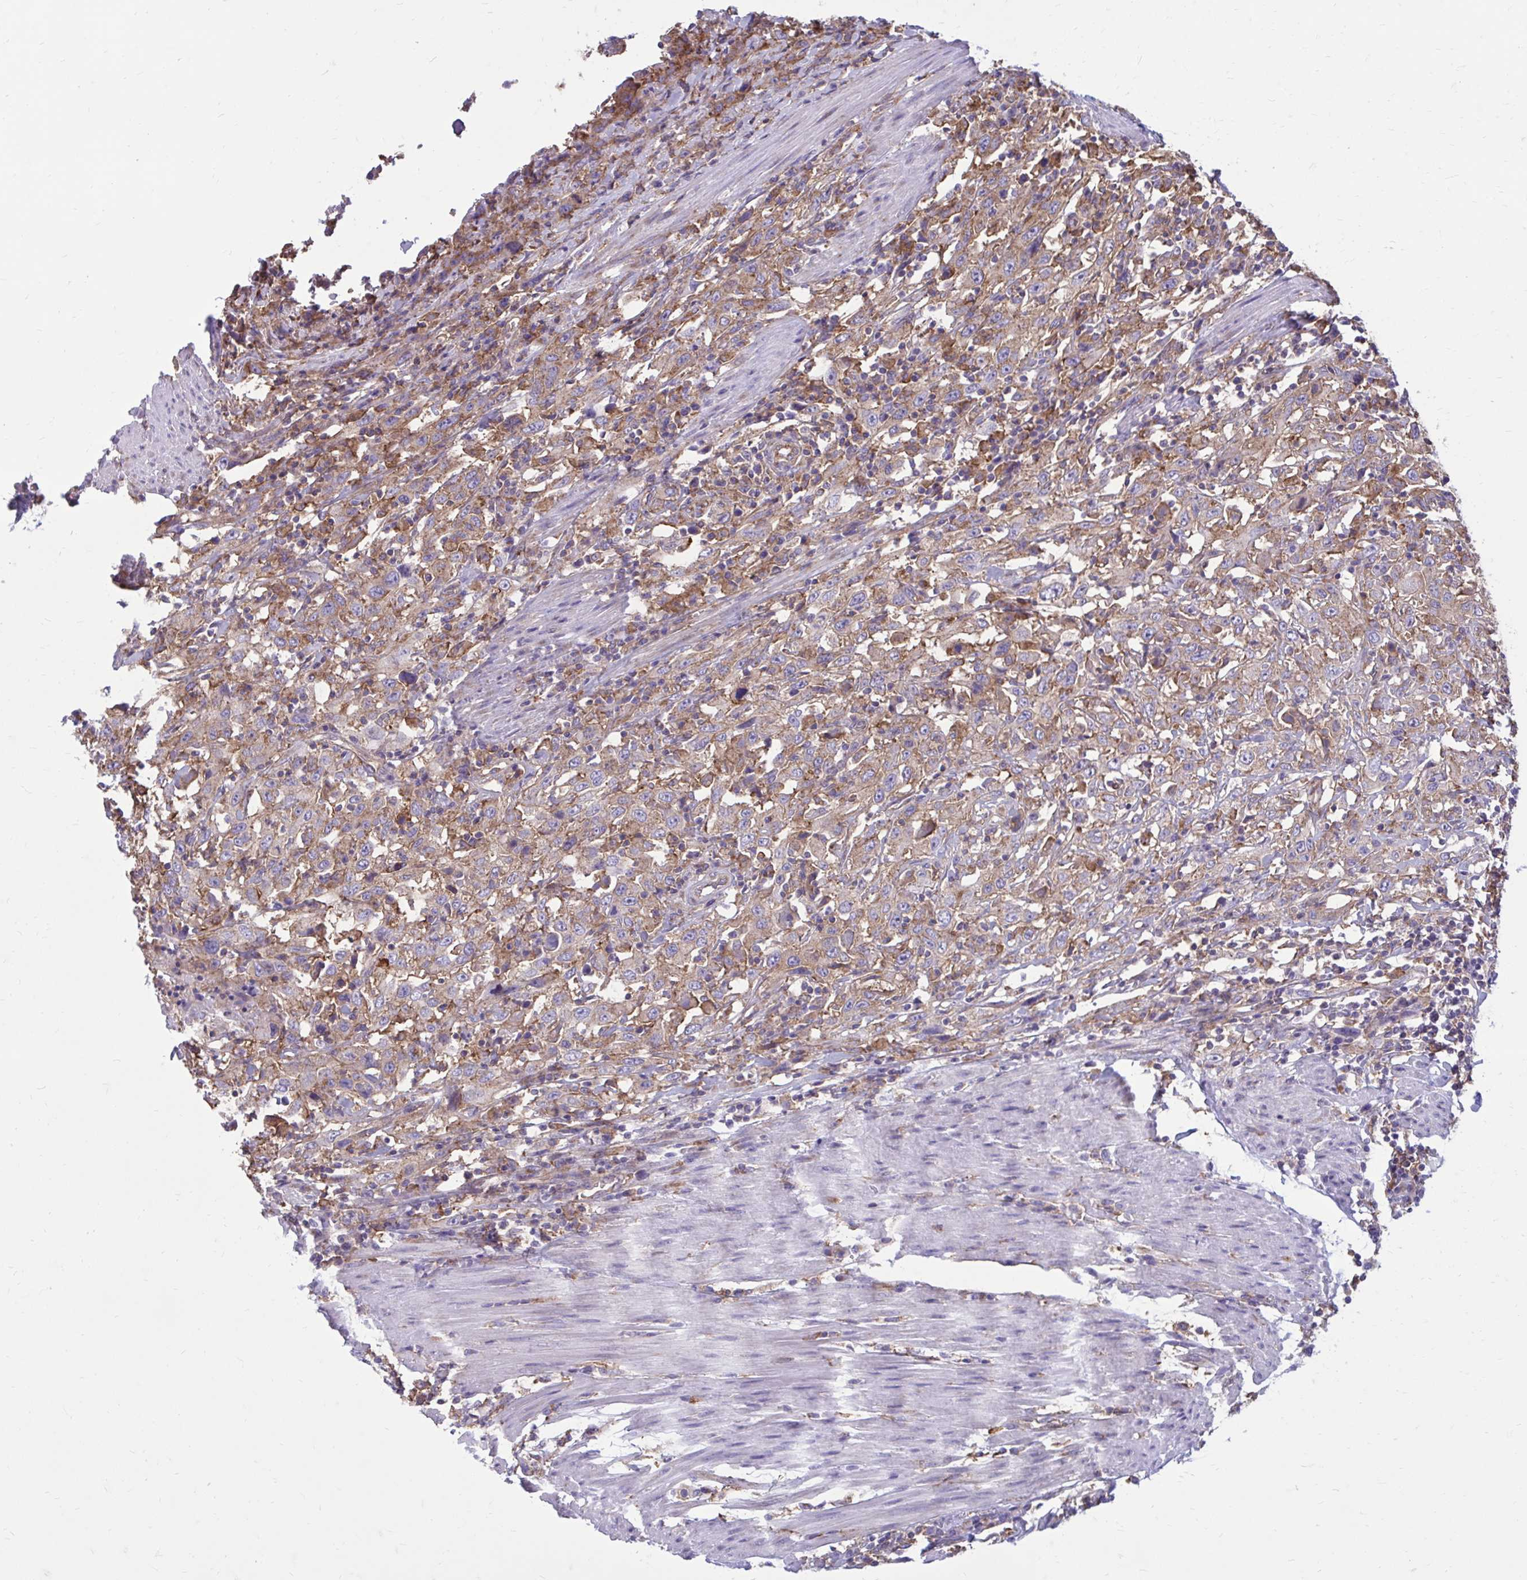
{"staining": {"intensity": "moderate", "quantity": ">75%", "location": "cytoplasmic/membranous"}, "tissue": "urothelial cancer", "cell_type": "Tumor cells", "image_type": "cancer", "snomed": [{"axis": "morphology", "description": "Urothelial carcinoma, High grade"}, {"axis": "topography", "description": "Urinary bladder"}], "caption": "Moderate cytoplasmic/membranous expression for a protein is seen in about >75% of tumor cells of urothelial cancer using IHC.", "gene": "CLTA", "patient": {"sex": "male", "age": 61}}